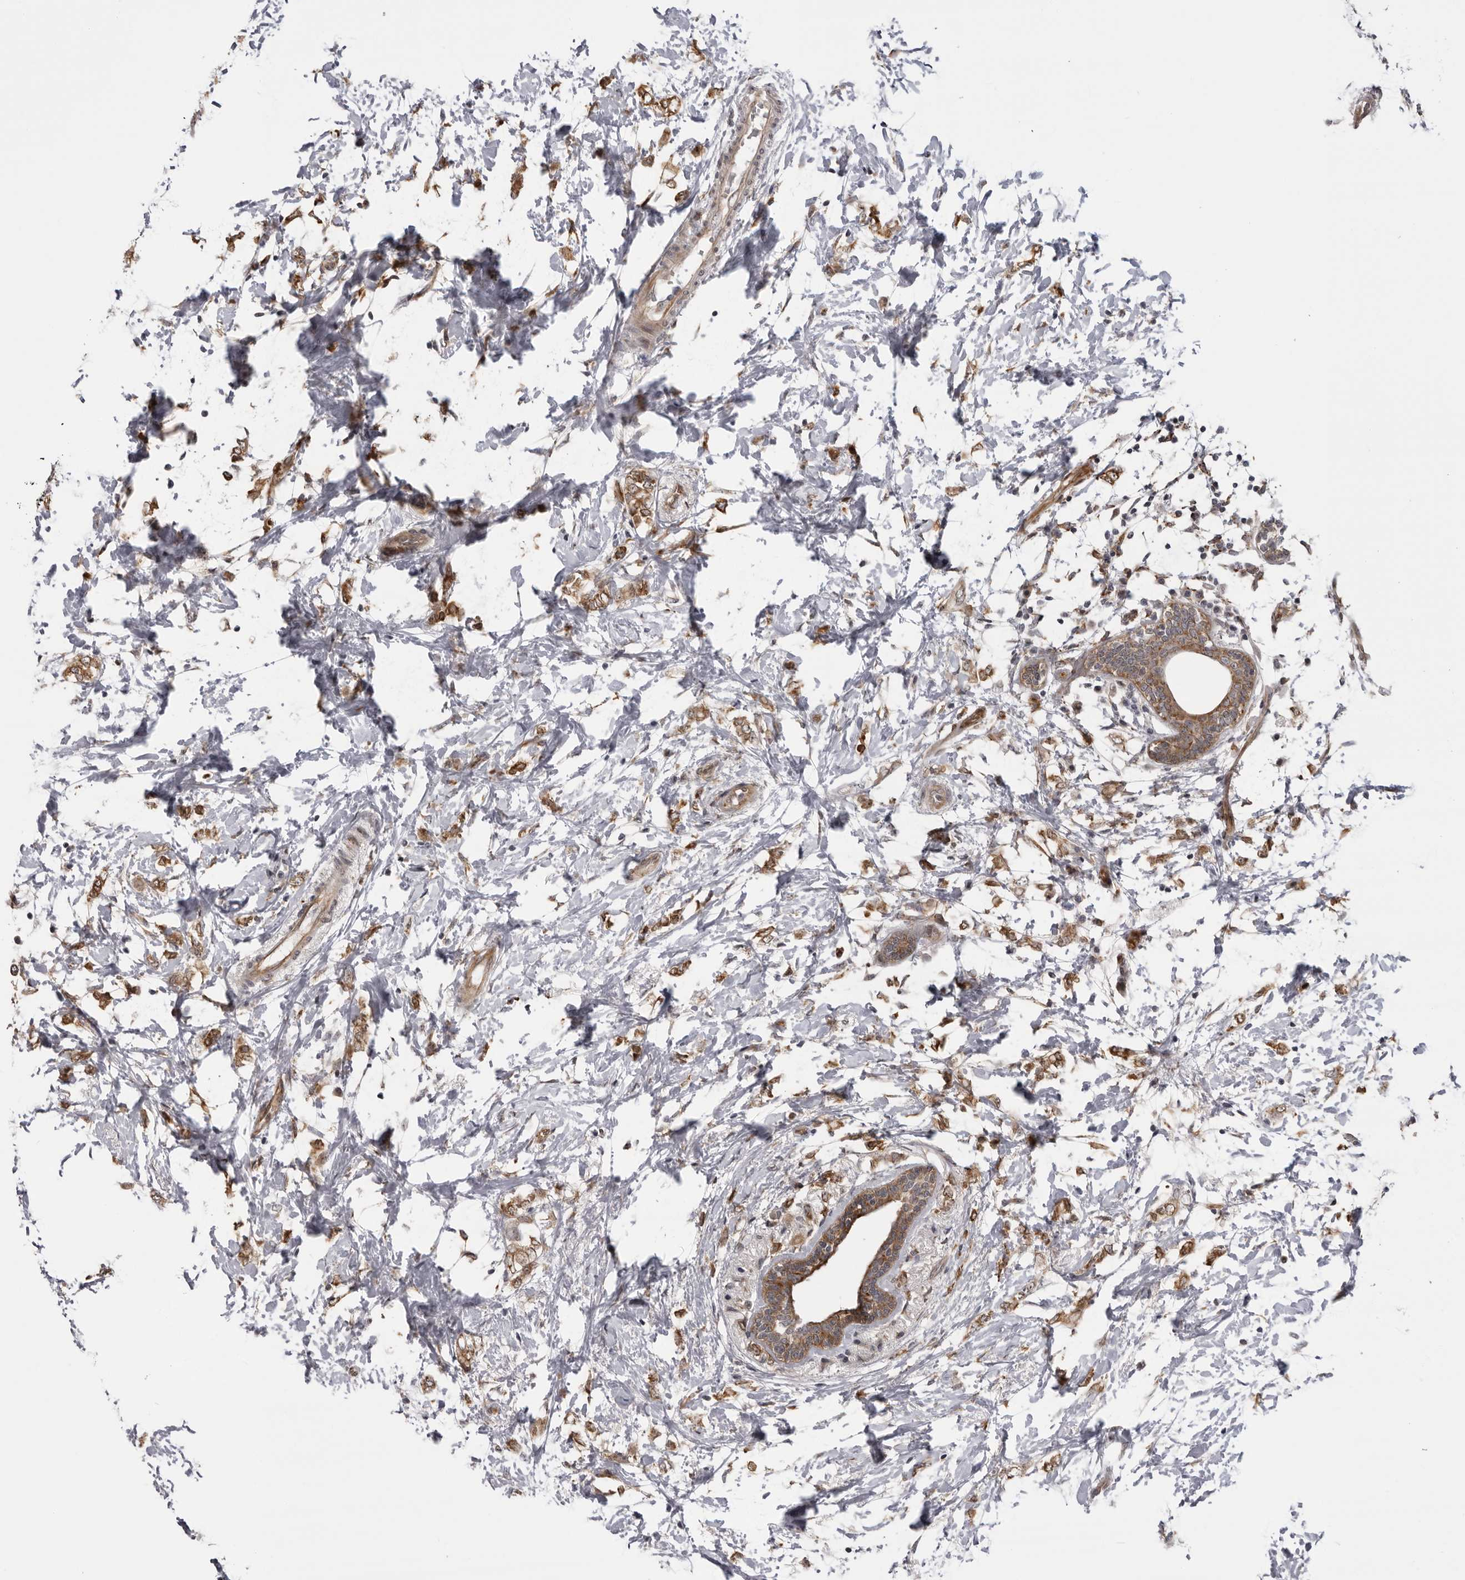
{"staining": {"intensity": "moderate", "quantity": ">75%", "location": "cytoplasmic/membranous"}, "tissue": "breast cancer", "cell_type": "Tumor cells", "image_type": "cancer", "snomed": [{"axis": "morphology", "description": "Normal tissue, NOS"}, {"axis": "morphology", "description": "Lobular carcinoma"}, {"axis": "topography", "description": "Breast"}], "caption": "Immunohistochemical staining of breast cancer reveals medium levels of moderate cytoplasmic/membranous positivity in about >75% of tumor cells.", "gene": "DNAH14", "patient": {"sex": "female", "age": 47}}